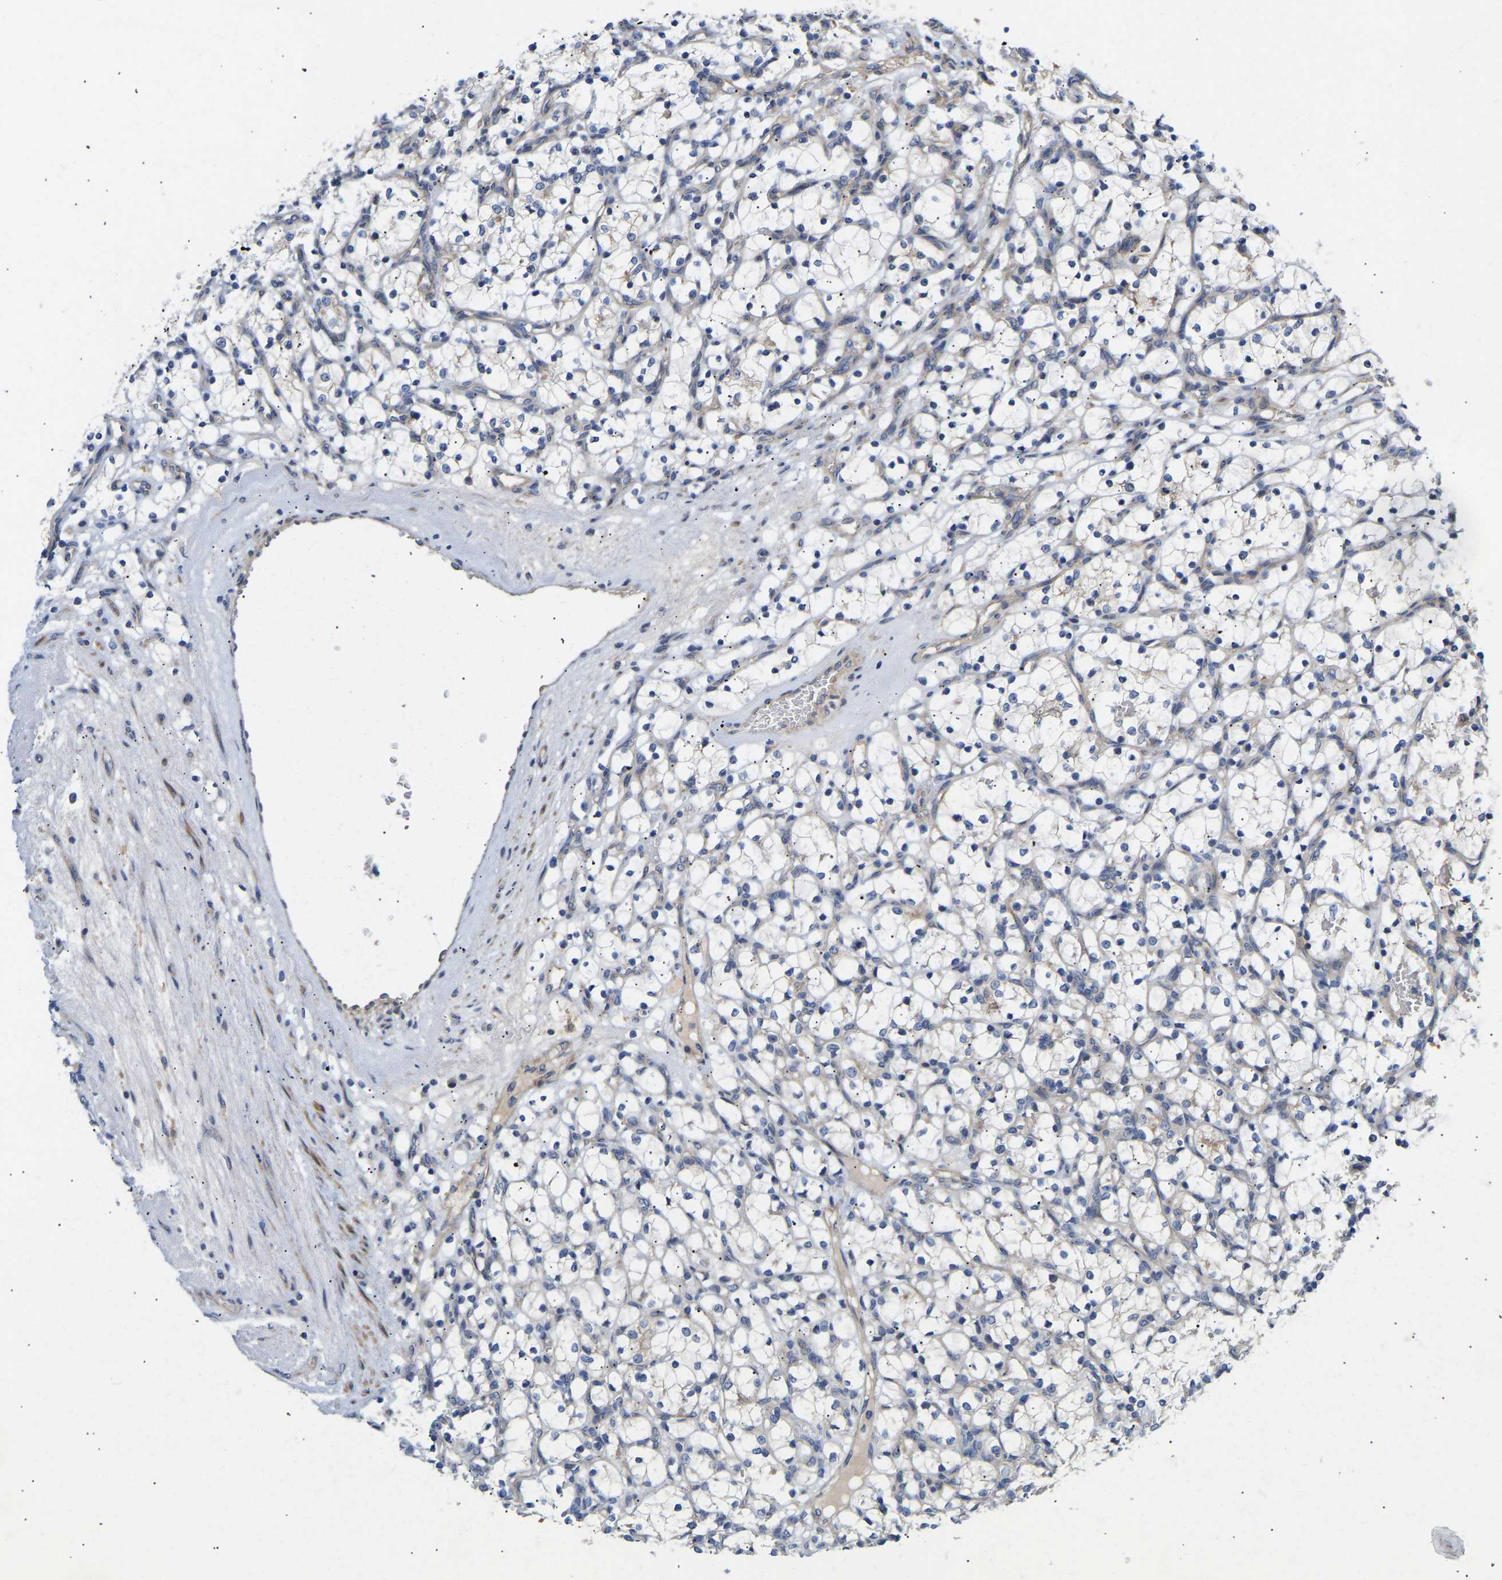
{"staining": {"intensity": "negative", "quantity": "none", "location": "none"}, "tissue": "renal cancer", "cell_type": "Tumor cells", "image_type": "cancer", "snomed": [{"axis": "morphology", "description": "Adenocarcinoma, NOS"}, {"axis": "topography", "description": "Kidney"}], "caption": "Renal adenocarcinoma was stained to show a protein in brown. There is no significant positivity in tumor cells.", "gene": "KASH5", "patient": {"sex": "female", "age": 69}}